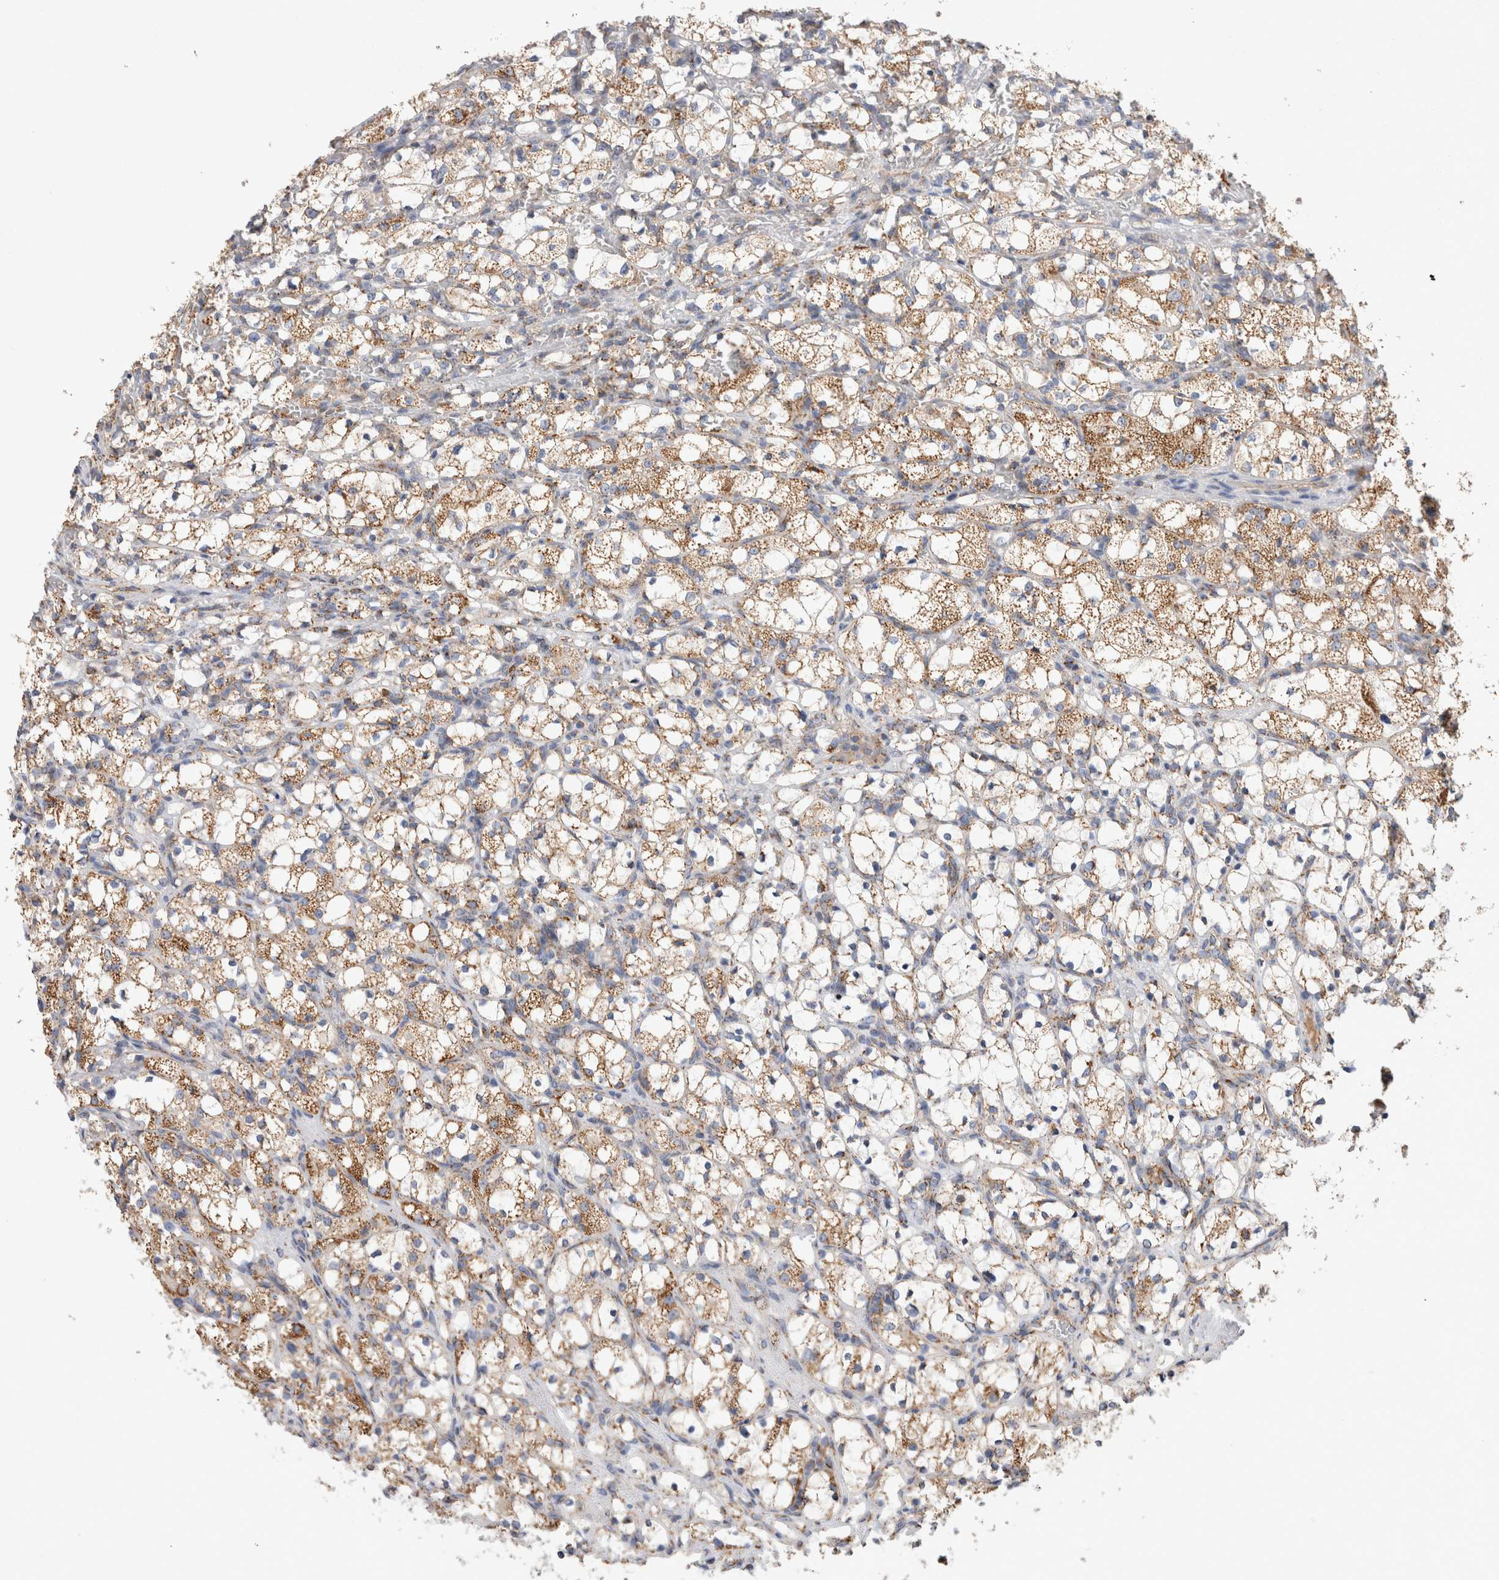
{"staining": {"intensity": "moderate", "quantity": ">75%", "location": "cytoplasmic/membranous"}, "tissue": "renal cancer", "cell_type": "Tumor cells", "image_type": "cancer", "snomed": [{"axis": "morphology", "description": "Adenocarcinoma, NOS"}, {"axis": "topography", "description": "Kidney"}], "caption": "The photomicrograph reveals staining of adenocarcinoma (renal), revealing moderate cytoplasmic/membranous protein staining (brown color) within tumor cells.", "gene": "IARS2", "patient": {"sex": "female", "age": 69}}